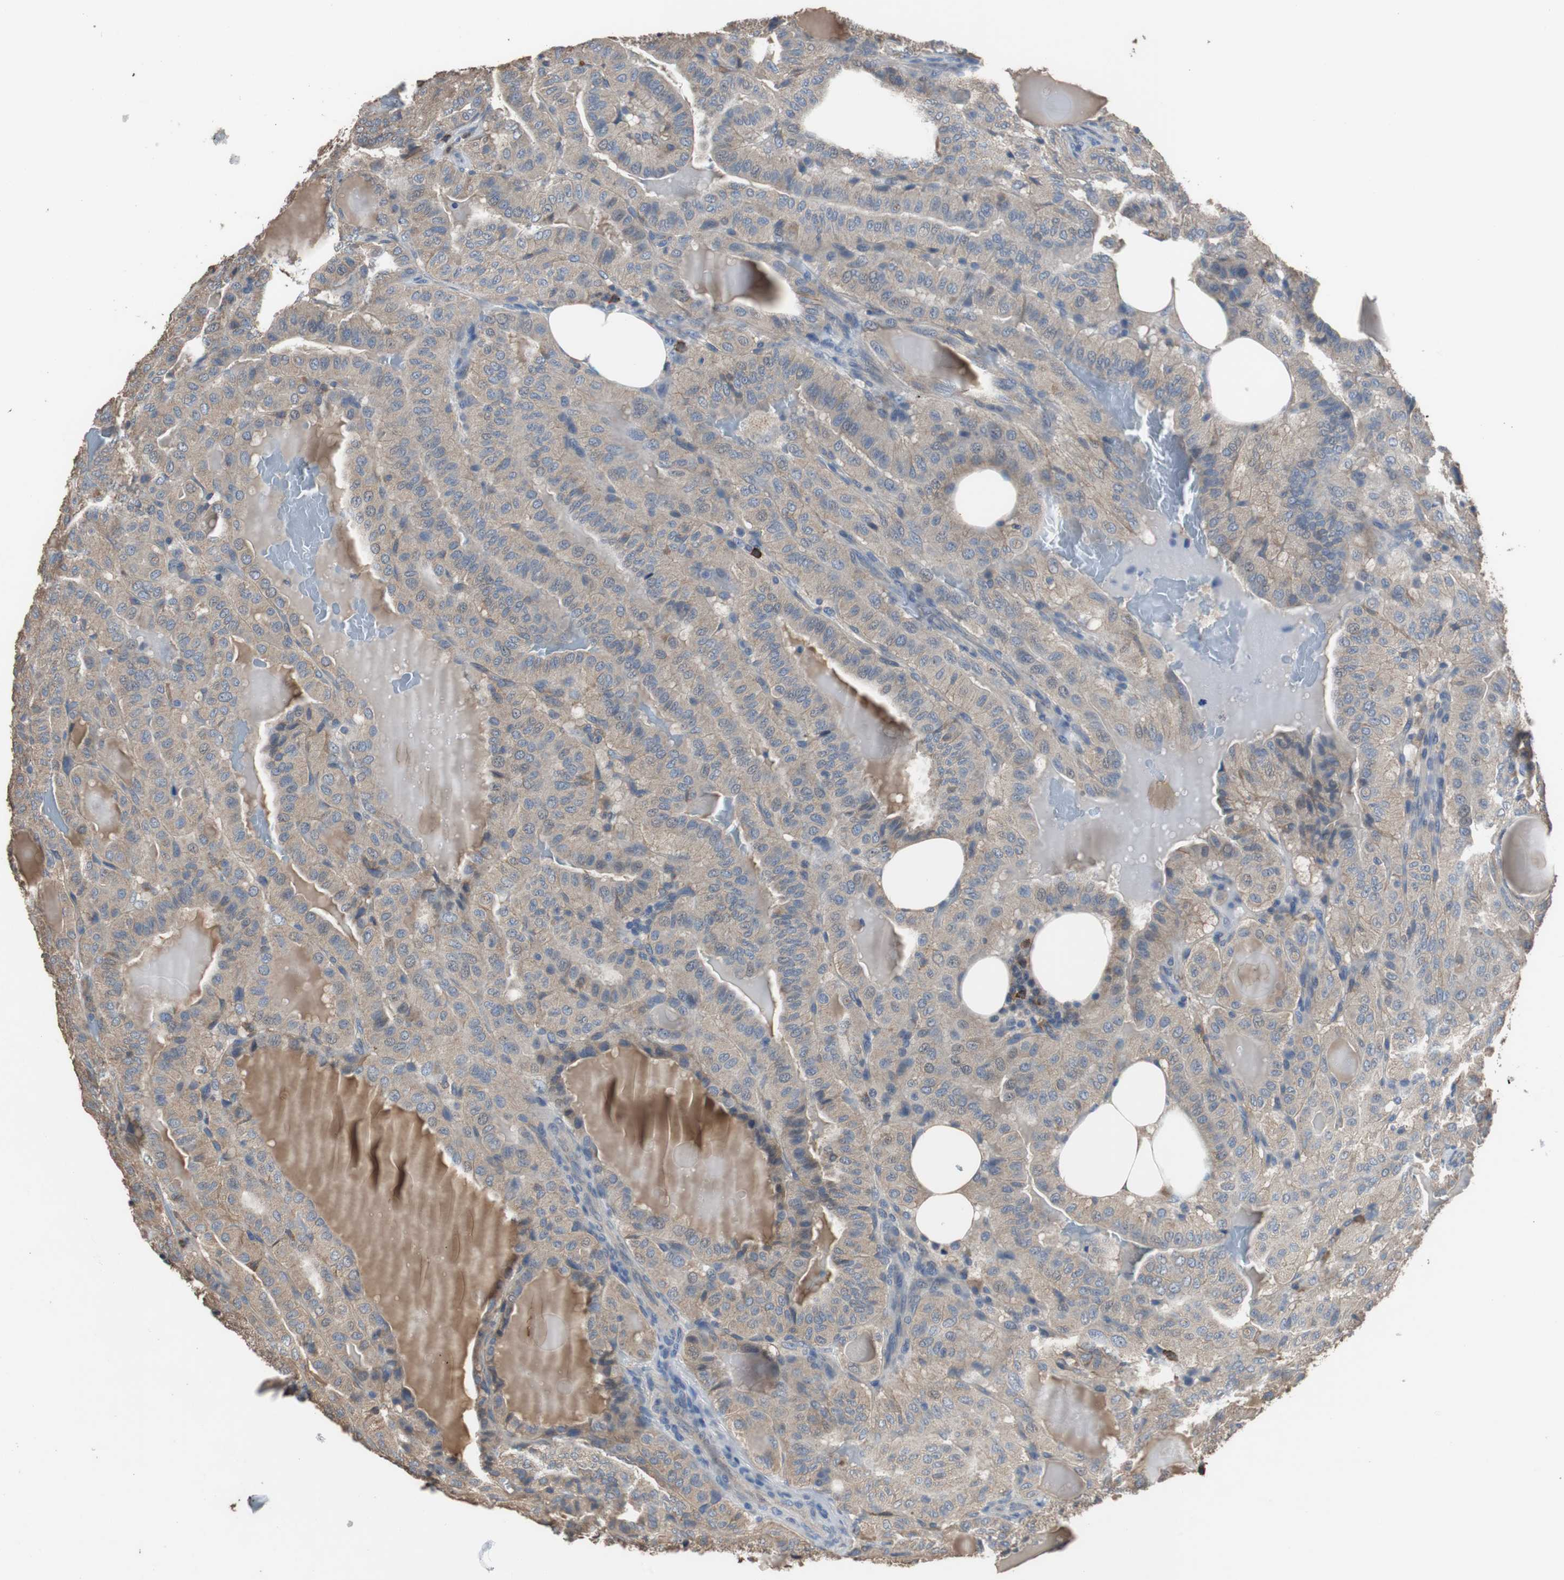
{"staining": {"intensity": "weak", "quantity": ">75%", "location": "cytoplasmic/membranous"}, "tissue": "thyroid cancer", "cell_type": "Tumor cells", "image_type": "cancer", "snomed": [{"axis": "morphology", "description": "Papillary adenocarcinoma, NOS"}, {"axis": "topography", "description": "Thyroid gland"}], "caption": "Papillary adenocarcinoma (thyroid) was stained to show a protein in brown. There is low levels of weak cytoplasmic/membranous expression in about >75% of tumor cells. (Brightfield microscopy of DAB IHC at high magnification).", "gene": "SCIMP", "patient": {"sex": "male", "age": 77}}